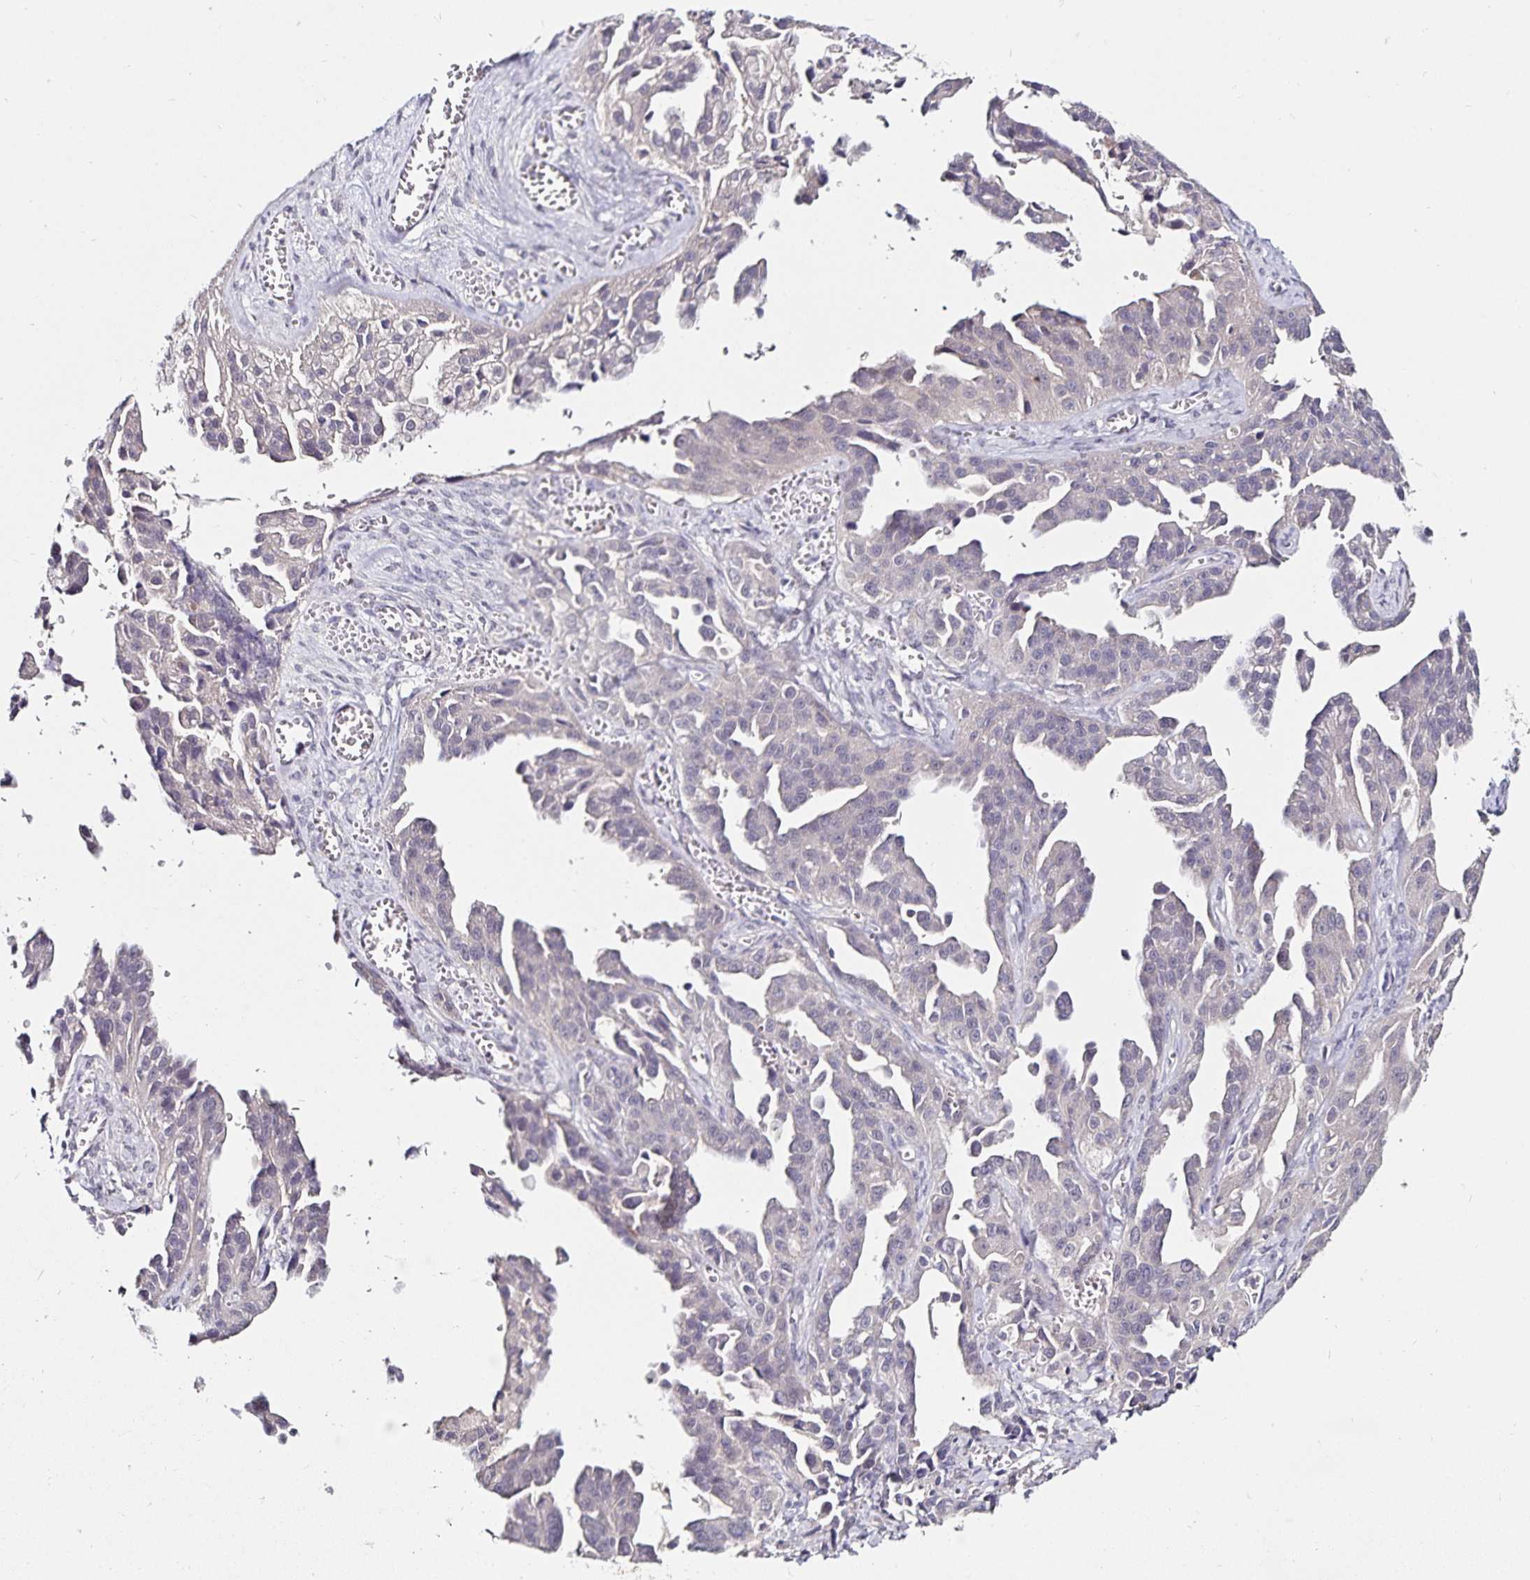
{"staining": {"intensity": "negative", "quantity": "none", "location": "none"}, "tissue": "ovarian cancer", "cell_type": "Tumor cells", "image_type": "cancer", "snomed": [{"axis": "morphology", "description": "Cystadenocarcinoma, serous, NOS"}, {"axis": "topography", "description": "Ovary"}], "caption": "Immunohistochemistry (IHC) of human ovarian cancer (serous cystadenocarcinoma) exhibits no expression in tumor cells.", "gene": "ACSL5", "patient": {"sex": "female", "age": 75}}